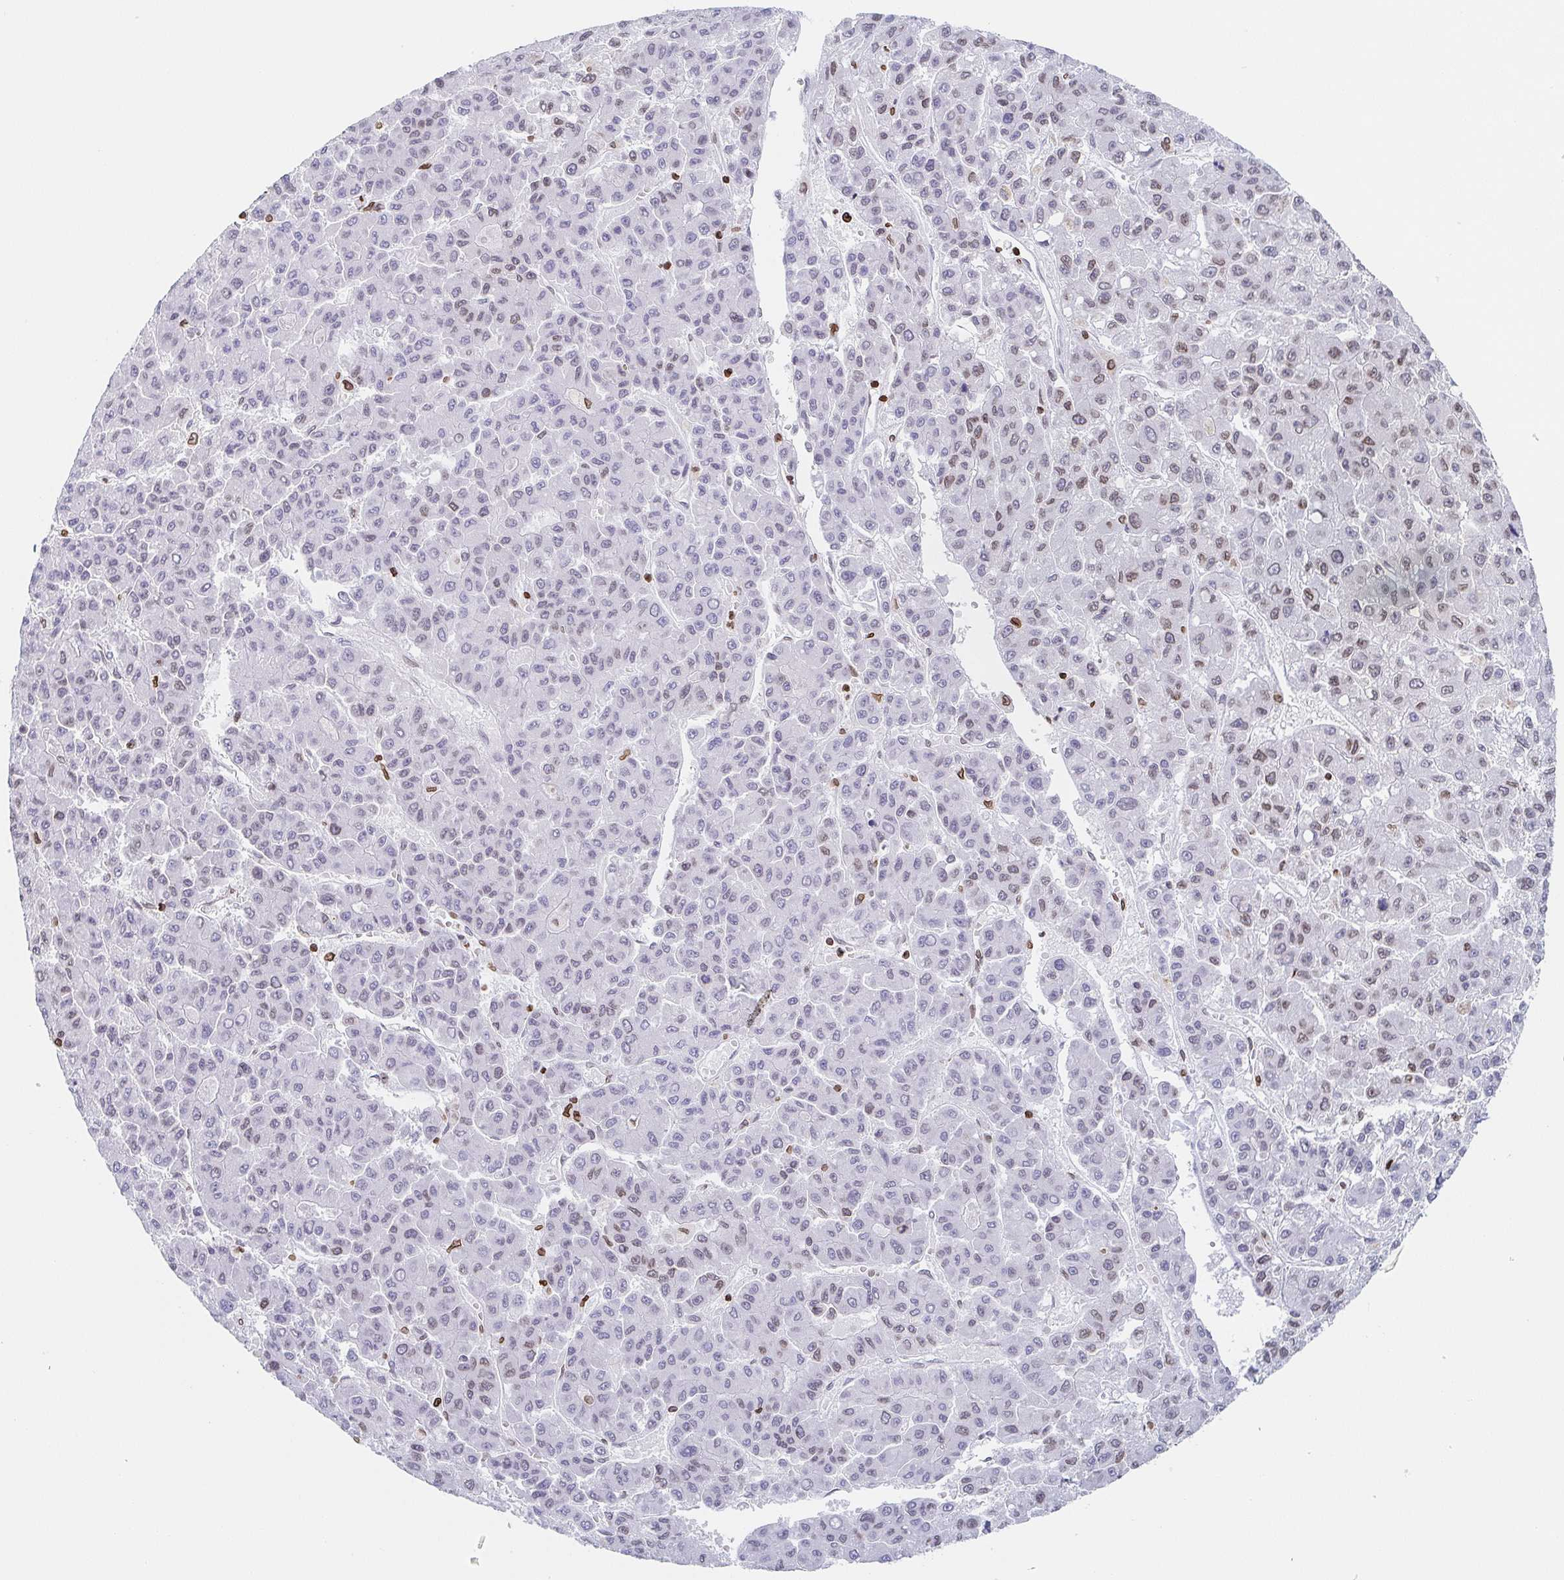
{"staining": {"intensity": "weak", "quantity": "25%-75%", "location": "cytoplasmic/membranous,nuclear"}, "tissue": "liver cancer", "cell_type": "Tumor cells", "image_type": "cancer", "snomed": [{"axis": "morphology", "description": "Carcinoma, Hepatocellular, NOS"}, {"axis": "topography", "description": "Liver"}], "caption": "This photomicrograph reveals immunohistochemistry staining of liver cancer, with low weak cytoplasmic/membranous and nuclear staining in approximately 25%-75% of tumor cells.", "gene": "BTBD7", "patient": {"sex": "male", "age": 70}}